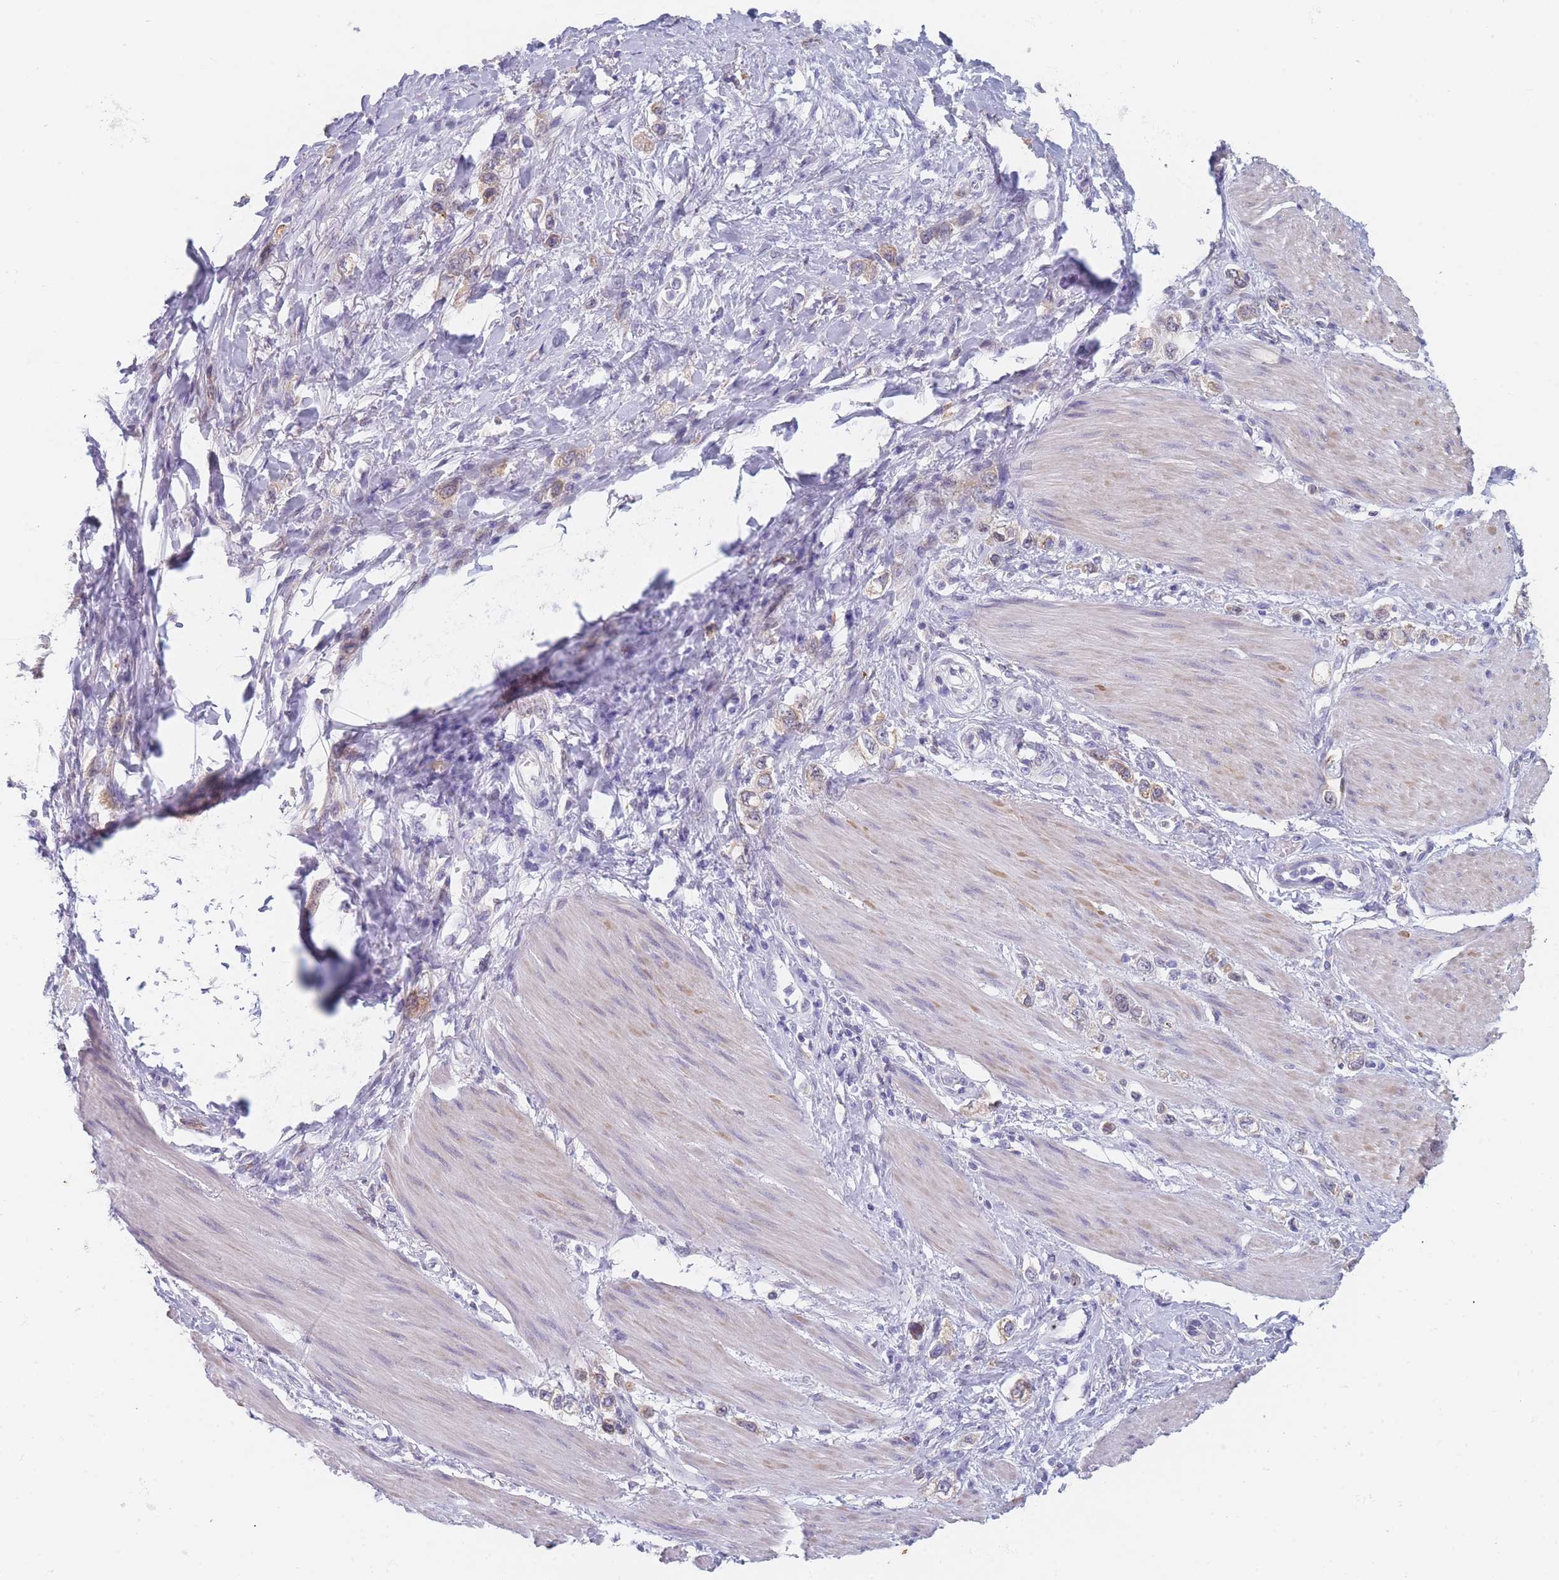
{"staining": {"intensity": "weak", "quantity": "25%-75%", "location": "cytoplasmic/membranous"}, "tissue": "stomach cancer", "cell_type": "Tumor cells", "image_type": "cancer", "snomed": [{"axis": "morphology", "description": "Adenocarcinoma, NOS"}, {"axis": "topography", "description": "Stomach"}], "caption": "The micrograph exhibits a brown stain indicating the presence of a protein in the cytoplasmic/membranous of tumor cells in stomach cancer. Using DAB (3,3'-diaminobenzidine) (brown) and hematoxylin (blue) stains, captured at high magnification using brightfield microscopy.", "gene": "TMED10", "patient": {"sex": "female", "age": 65}}